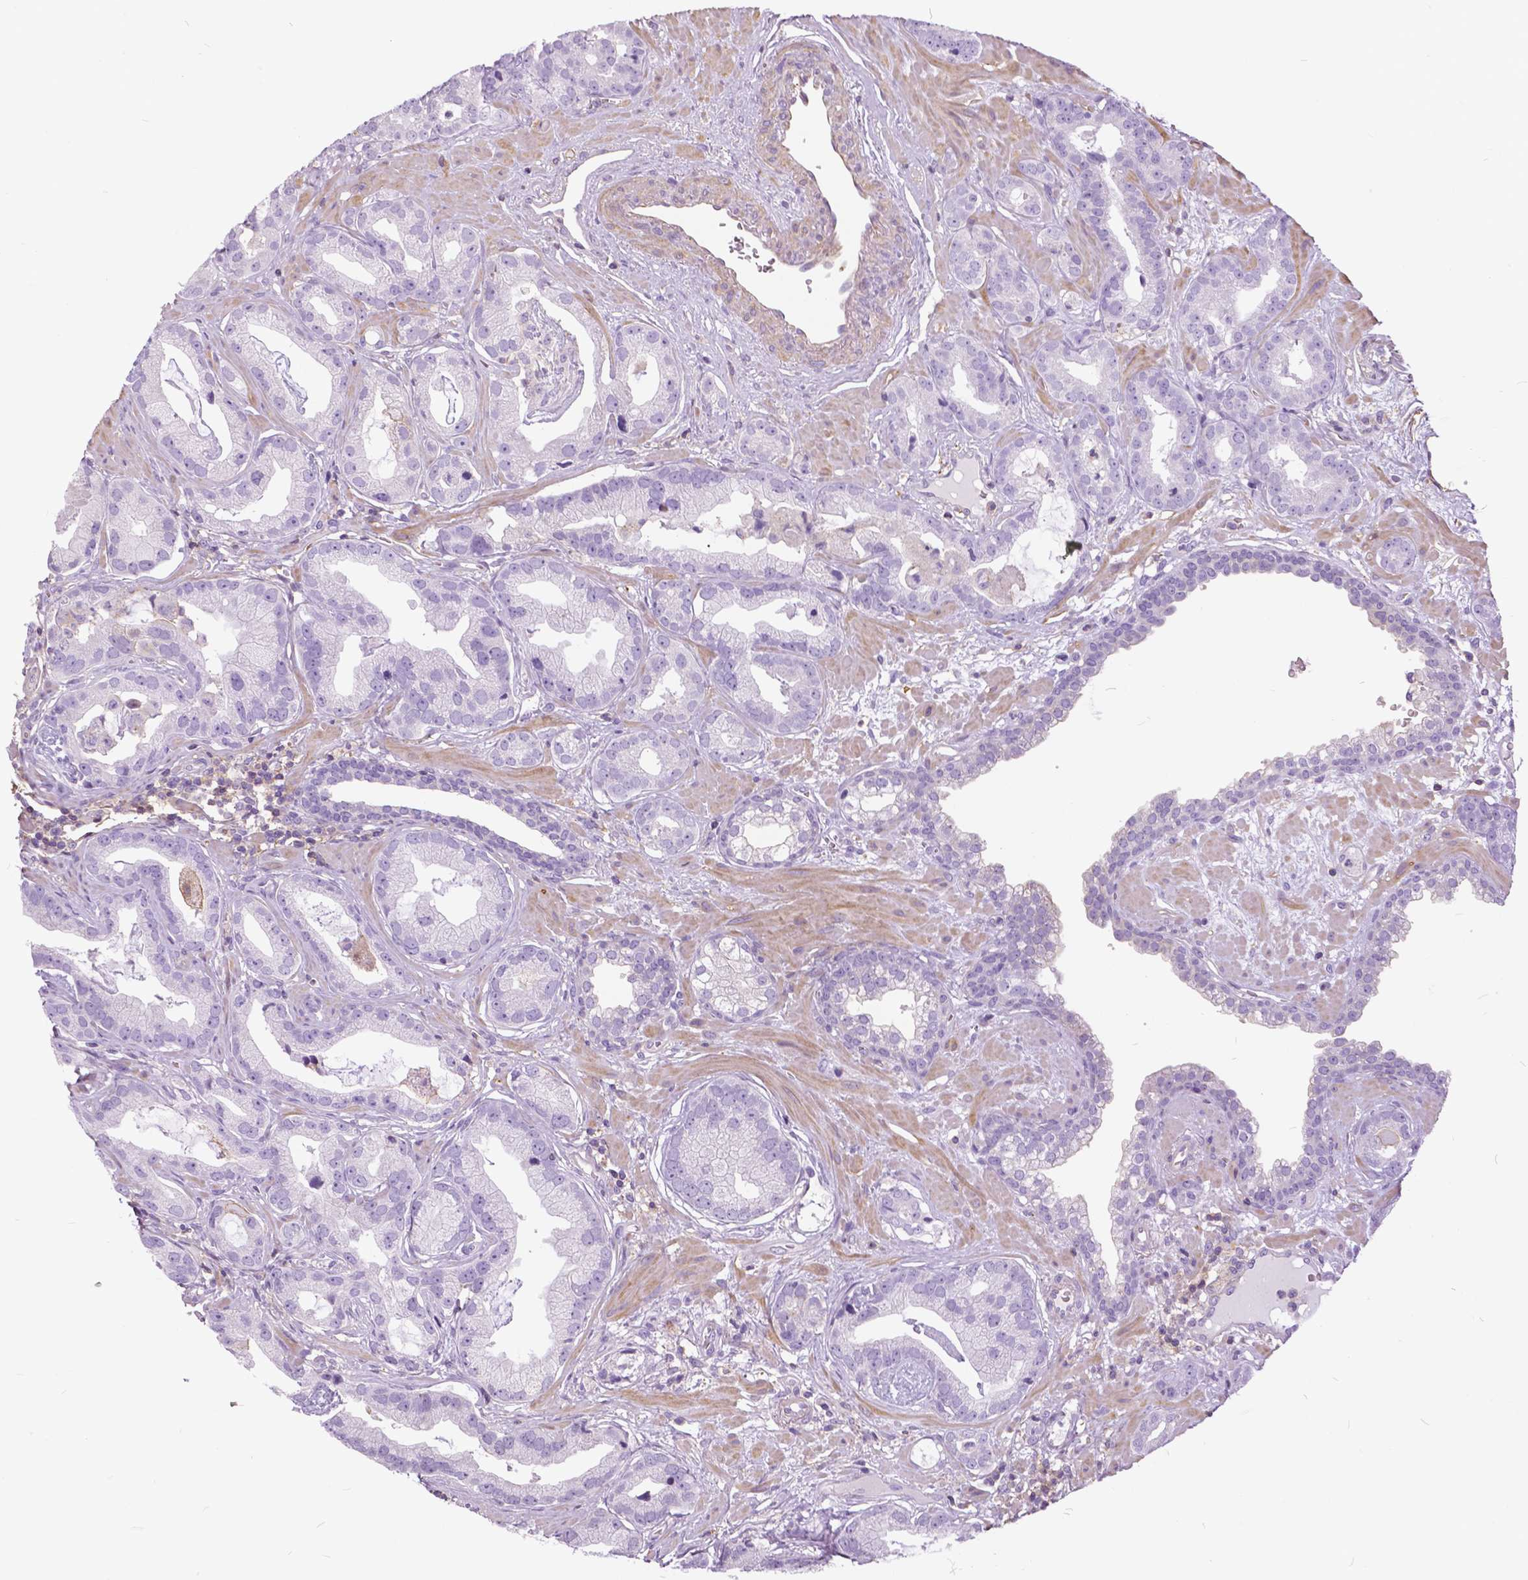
{"staining": {"intensity": "negative", "quantity": "none", "location": "none"}, "tissue": "prostate cancer", "cell_type": "Tumor cells", "image_type": "cancer", "snomed": [{"axis": "morphology", "description": "Adenocarcinoma, Low grade"}, {"axis": "topography", "description": "Prostate"}], "caption": "Immunohistochemical staining of human prostate cancer demonstrates no significant staining in tumor cells.", "gene": "ANXA13", "patient": {"sex": "male", "age": 62}}